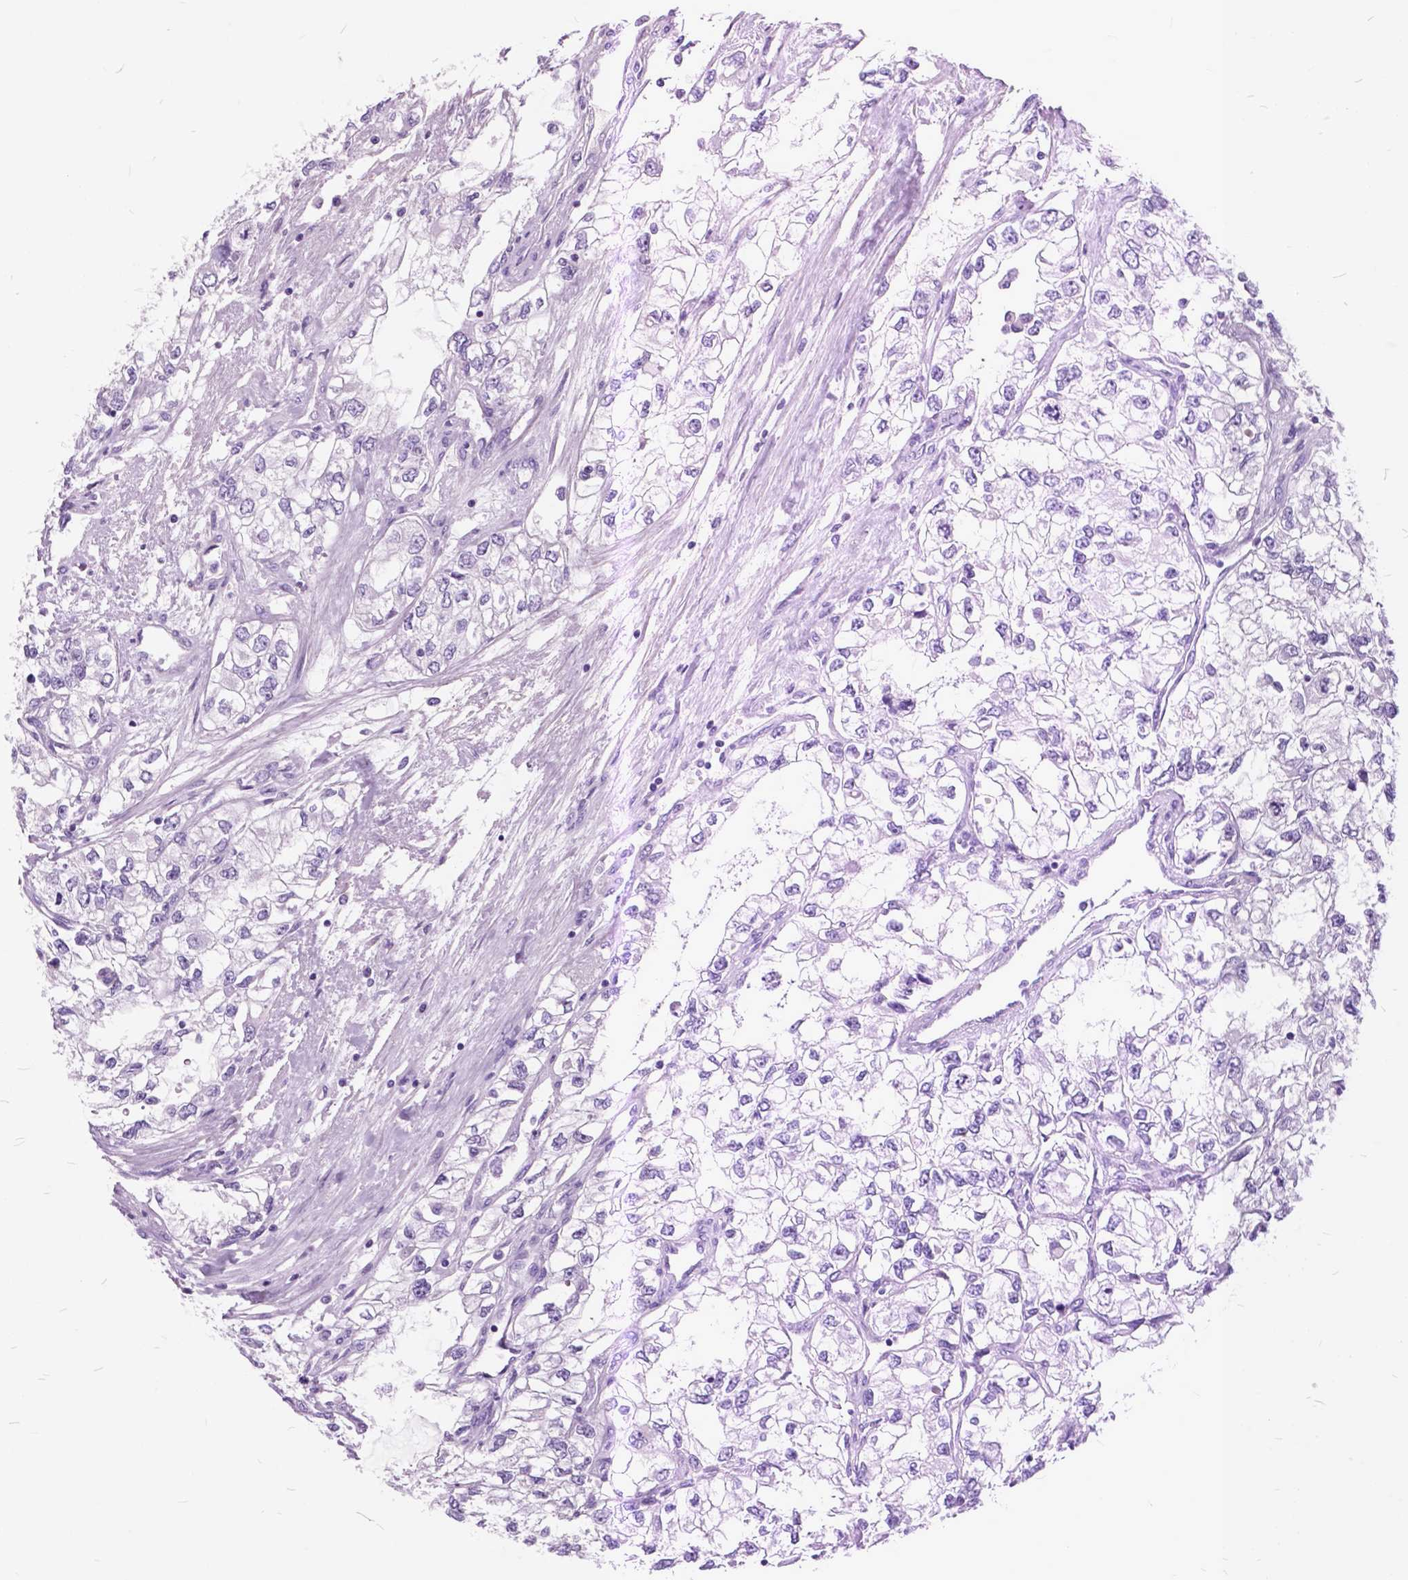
{"staining": {"intensity": "negative", "quantity": "none", "location": "none"}, "tissue": "renal cancer", "cell_type": "Tumor cells", "image_type": "cancer", "snomed": [{"axis": "morphology", "description": "Adenocarcinoma, NOS"}, {"axis": "topography", "description": "Kidney"}], "caption": "Renal cancer stained for a protein using immunohistochemistry demonstrates no staining tumor cells.", "gene": "GDF9", "patient": {"sex": "female", "age": 59}}